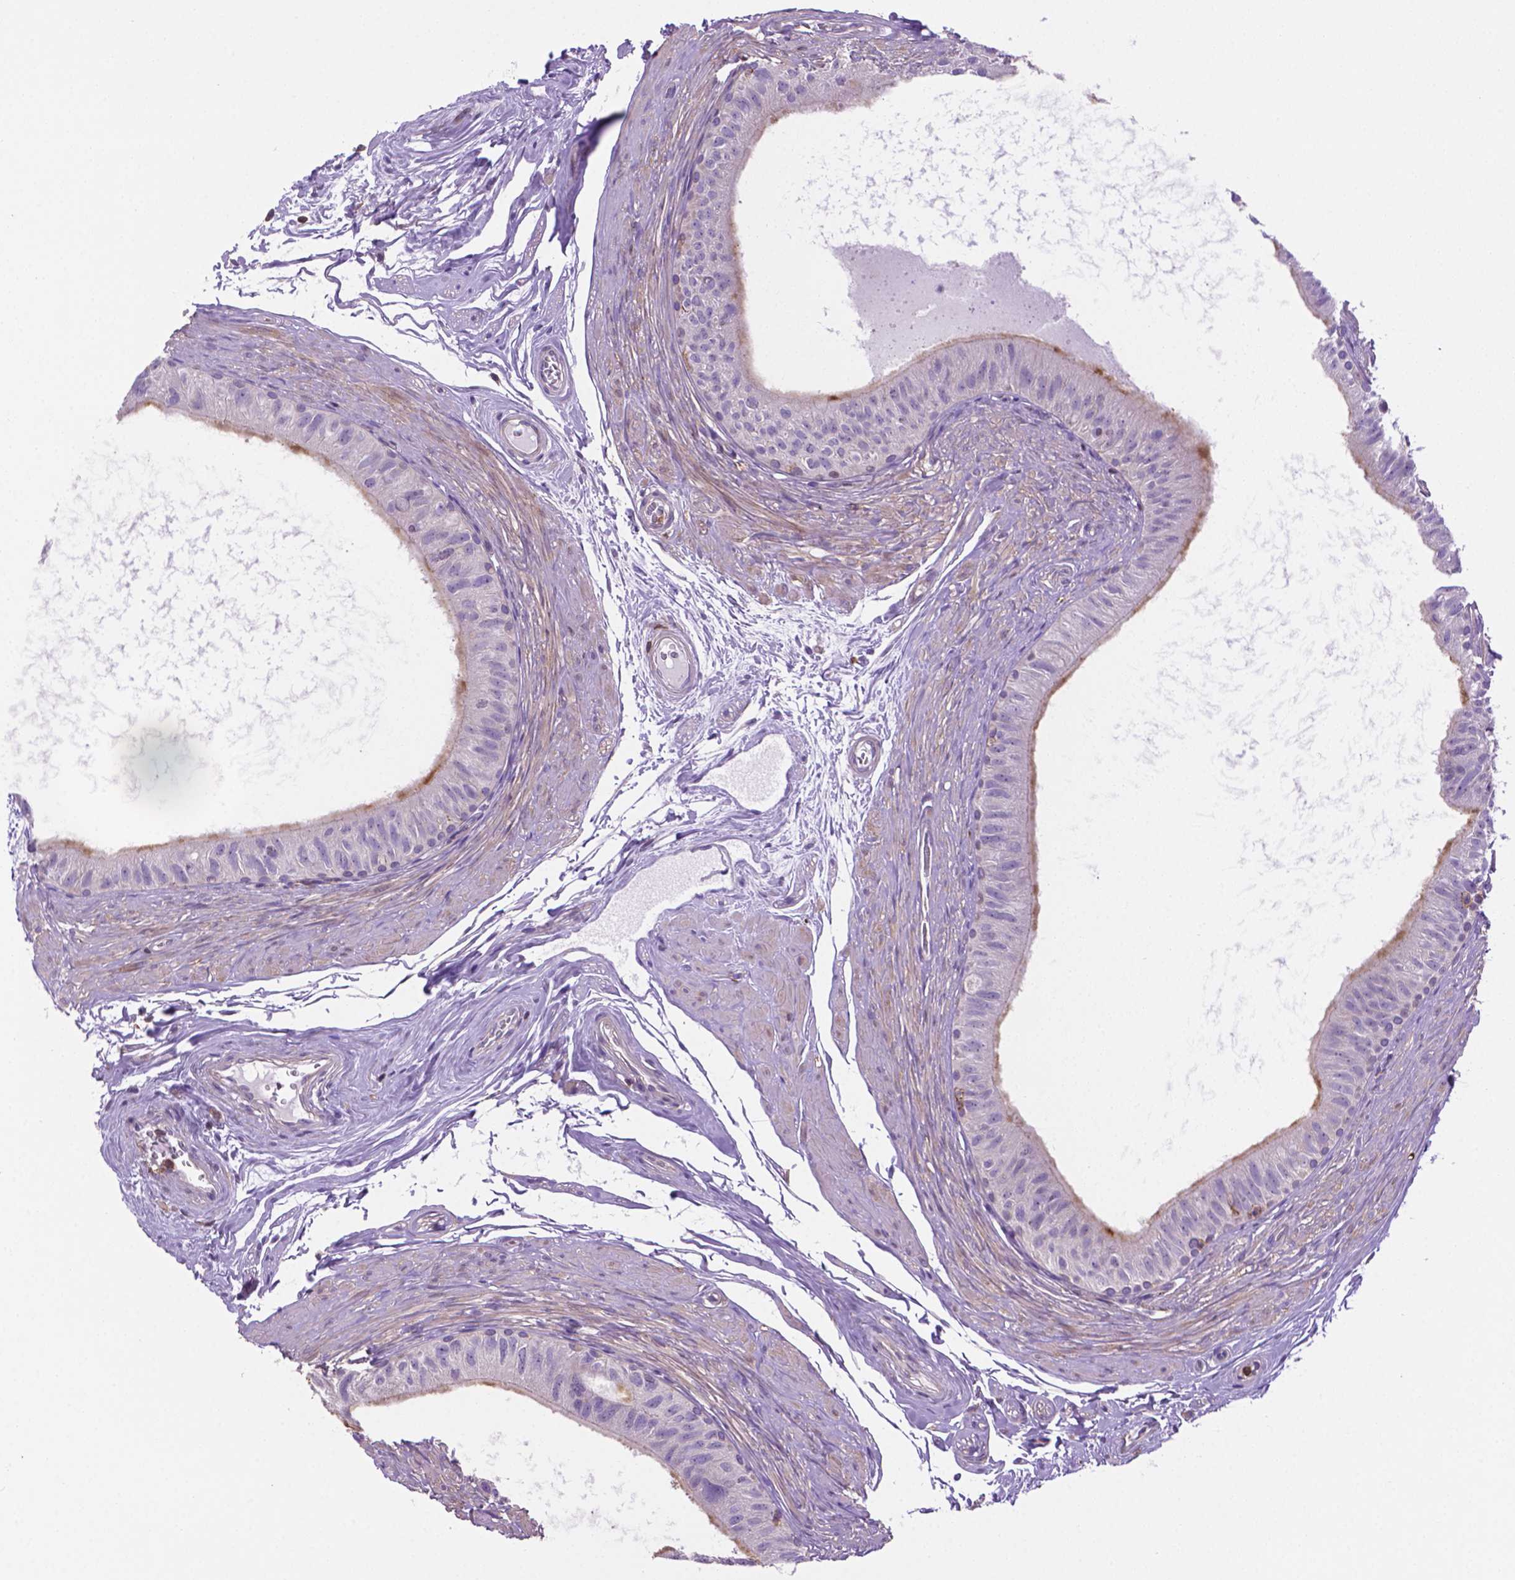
{"staining": {"intensity": "moderate", "quantity": "<25%", "location": "cytoplasmic/membranous"}, "tissue": "epididymis", "cell_type": "Glandular cells", "image_type": "normal", "snomed": [{"axis": "morphology", "description": "Normal tissue, NOS"}, {"axis": "topography", "description": "Epididymis"}], "caption": "About <25% of glandular cells in unremarkable human epididymis show moderate cytoplasmic/membranous protein expression as visualized by brown immunohistochemical staining.", "gene": "ACAD10", "patient": {"sex": "male", "age": 36}}